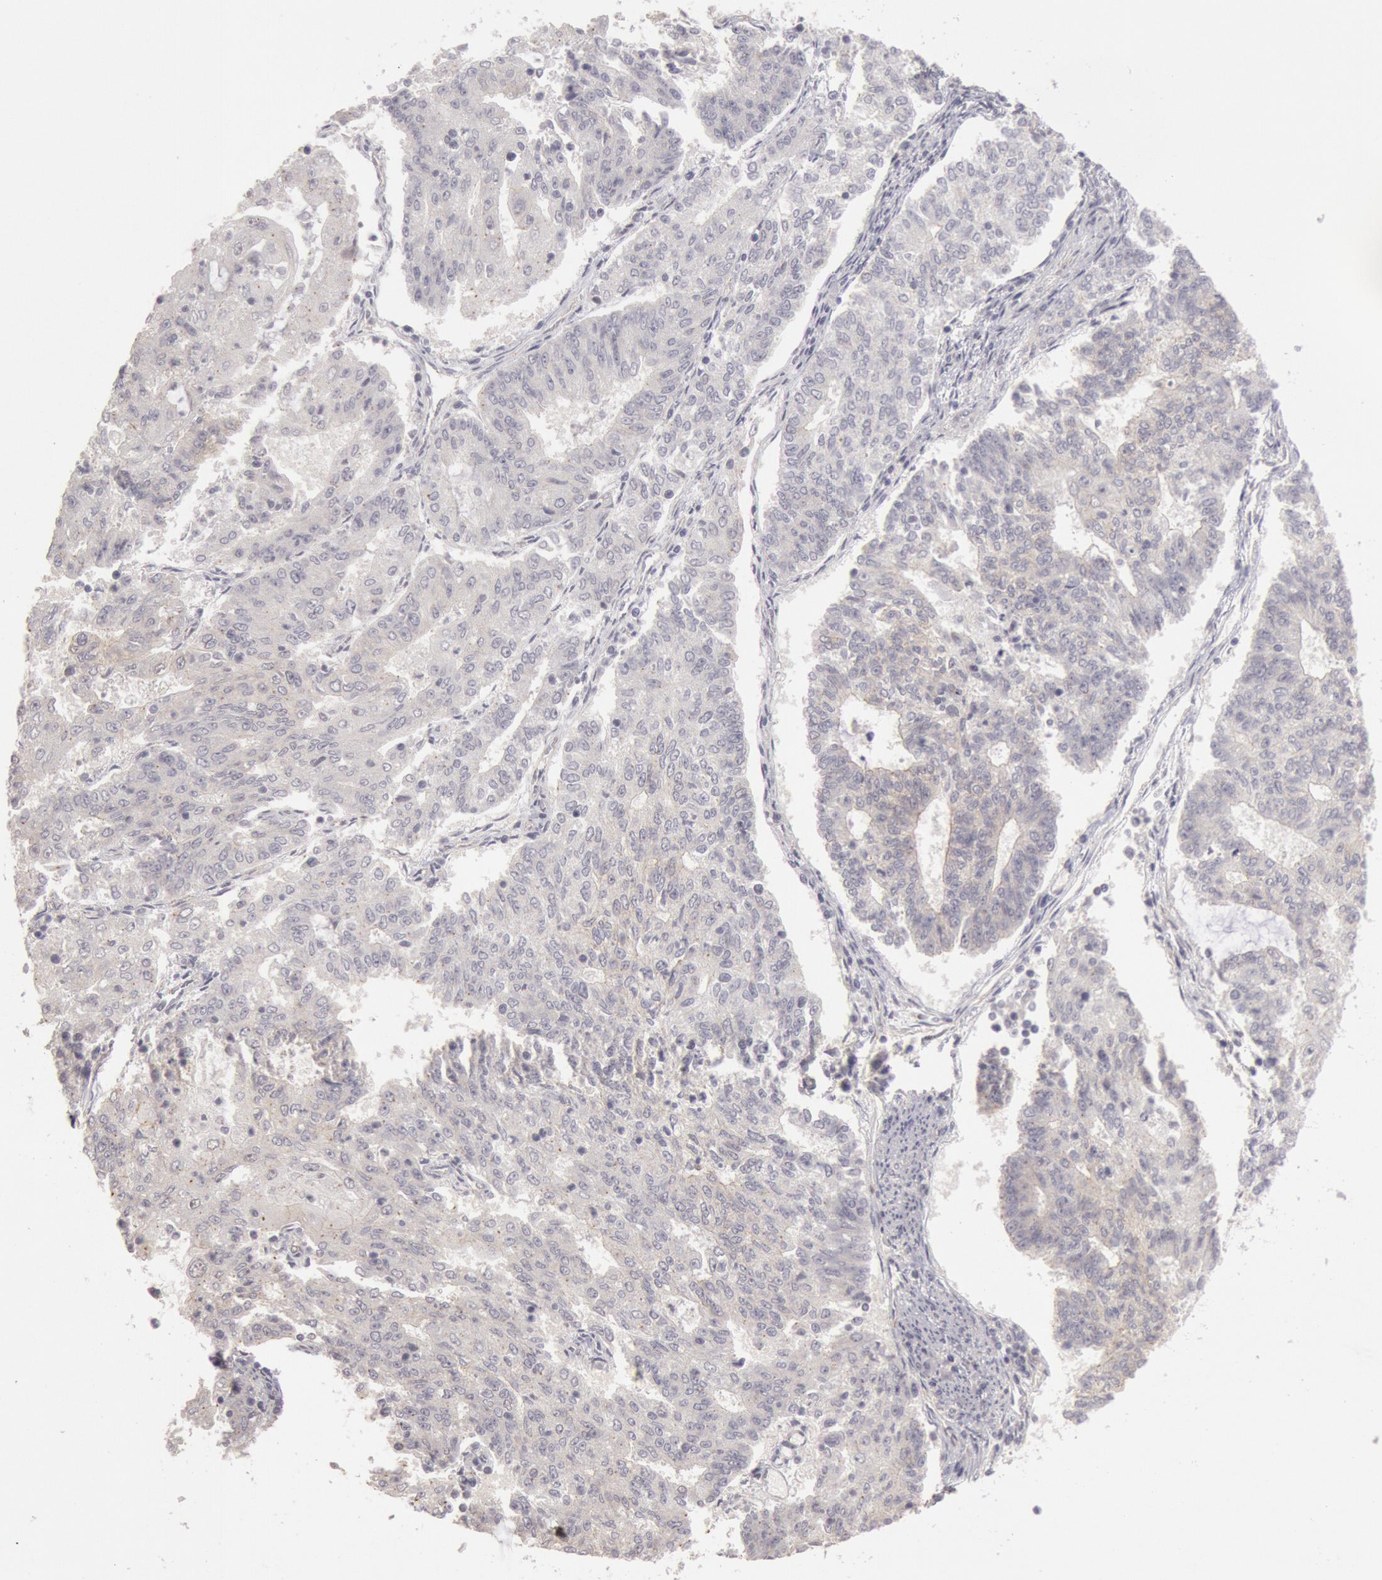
{"staining": {"intensity": "negative", "quantity": "none", "location": "none"}, "tissue": "endometrial cancer", "cell_type": "Tumor cells", "image_type": "cancer", "snomed": [{"axis": "morphology", "description": "Adenocarcinoma, NOS"}, {"axis": "topography", "description": "Endometrium"}], "caption": "DAB (3,3'-diaminobenzidine) immunohistochemical staining of human adenocarcinoma (endometrial) reveals no significant expression in tumor cells.", "gene": "RIMBP3C", "patient": {"sex": "female", "age": 56}}